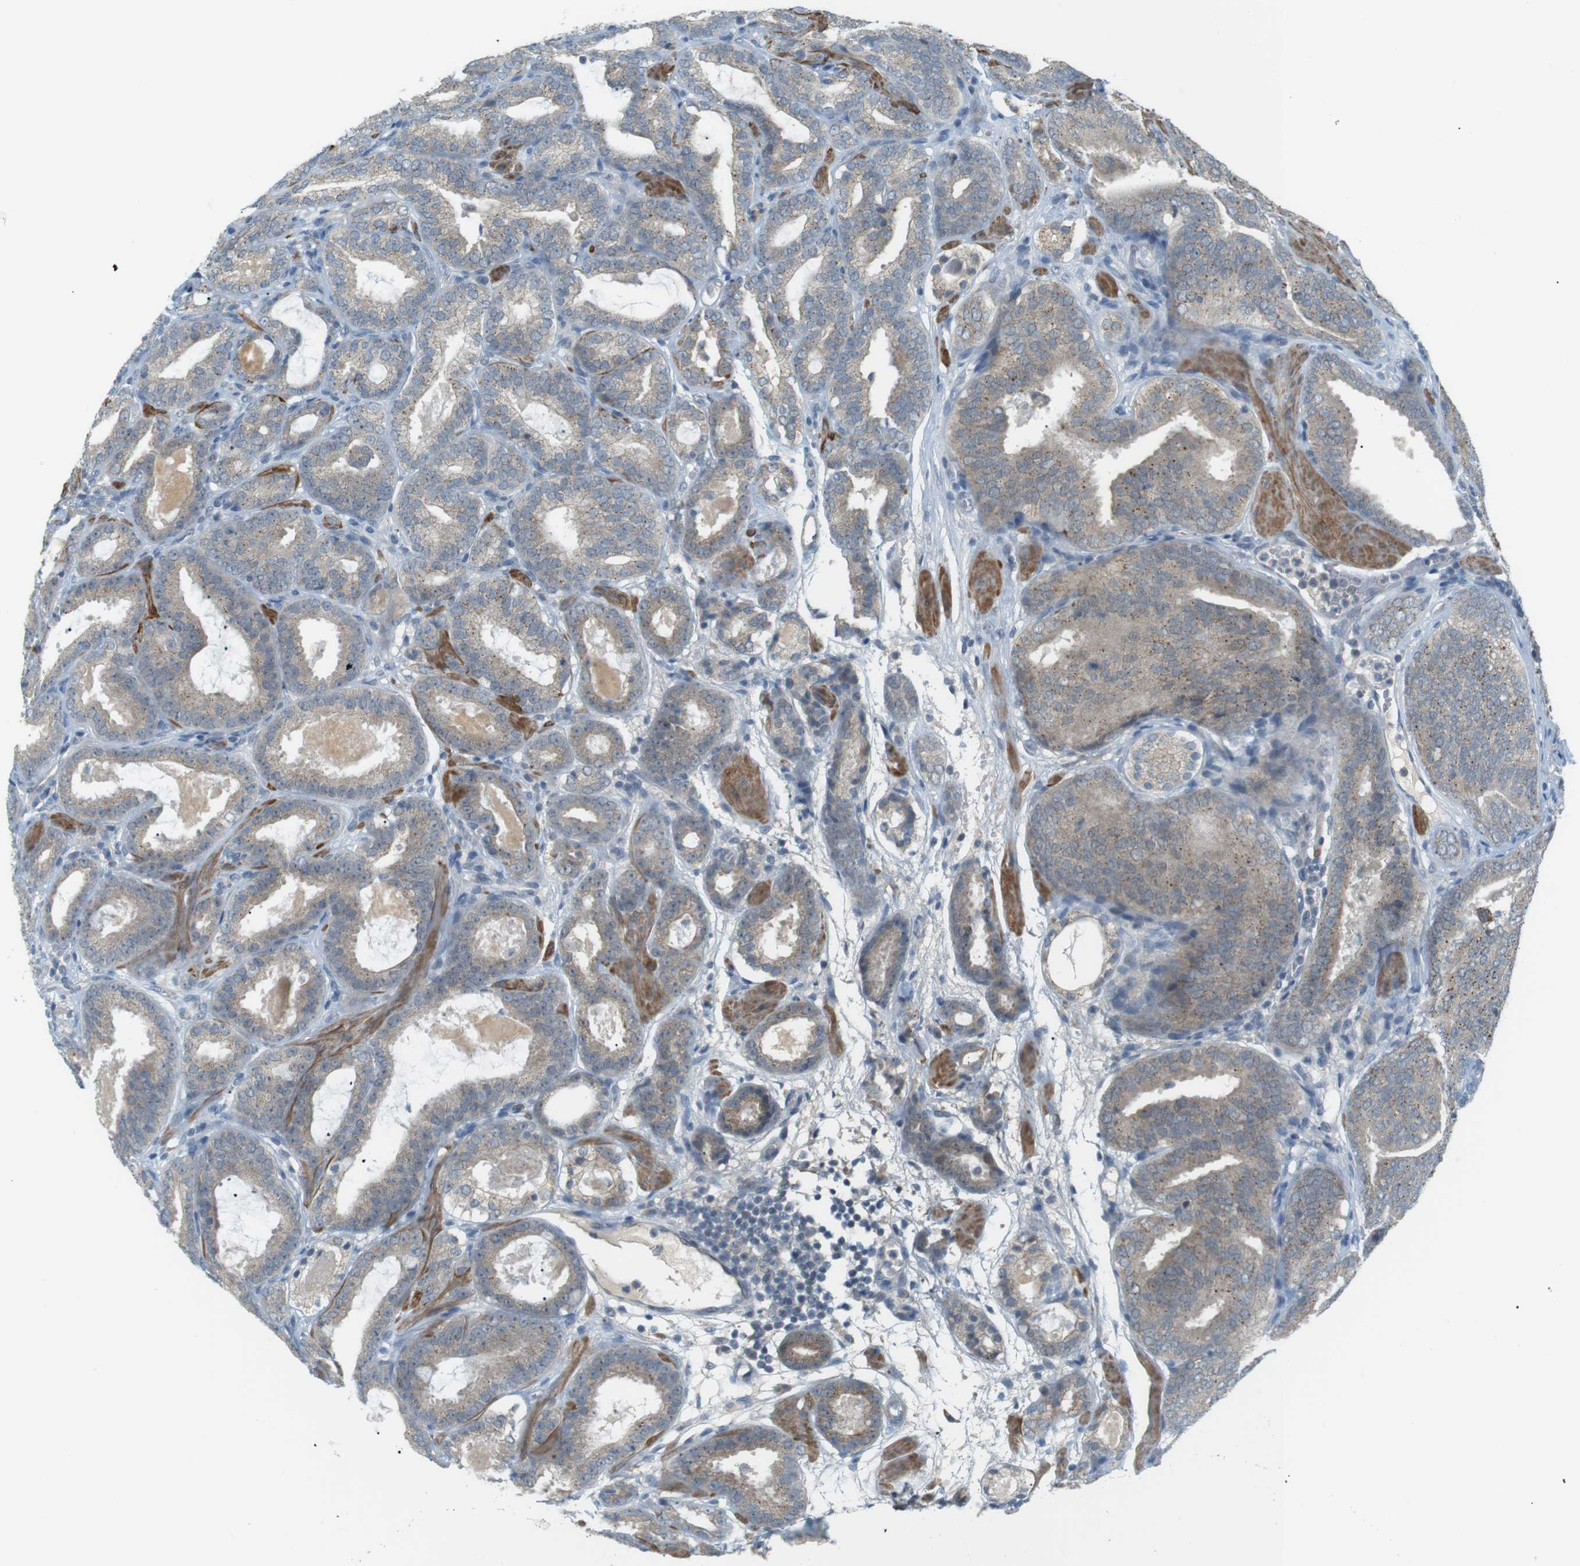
{"staining": {"intensity": "weak", "quantity": "<25%", "location": "cytoplasmic/membranous"}, "tissue": "prostate cancer", "cell_type": "Tumor cells", "image_type": "cancer", "snomed": [{"axis": "morphology", "description": "Adenocarcinoma, Low grade"}, {"axis": "topography", "description": "Prostate"}], "caption": "High magnification brightfield microscopy of prostate low-grade adenocarcinoma stained with DAB (3,3'-diaminobenzidine) (brown) and counterstained with hematoxylin (blue): tumor cells show no significant expression.", "gene": "RTN3", "patient": {"sex": "male", "age": 69}}